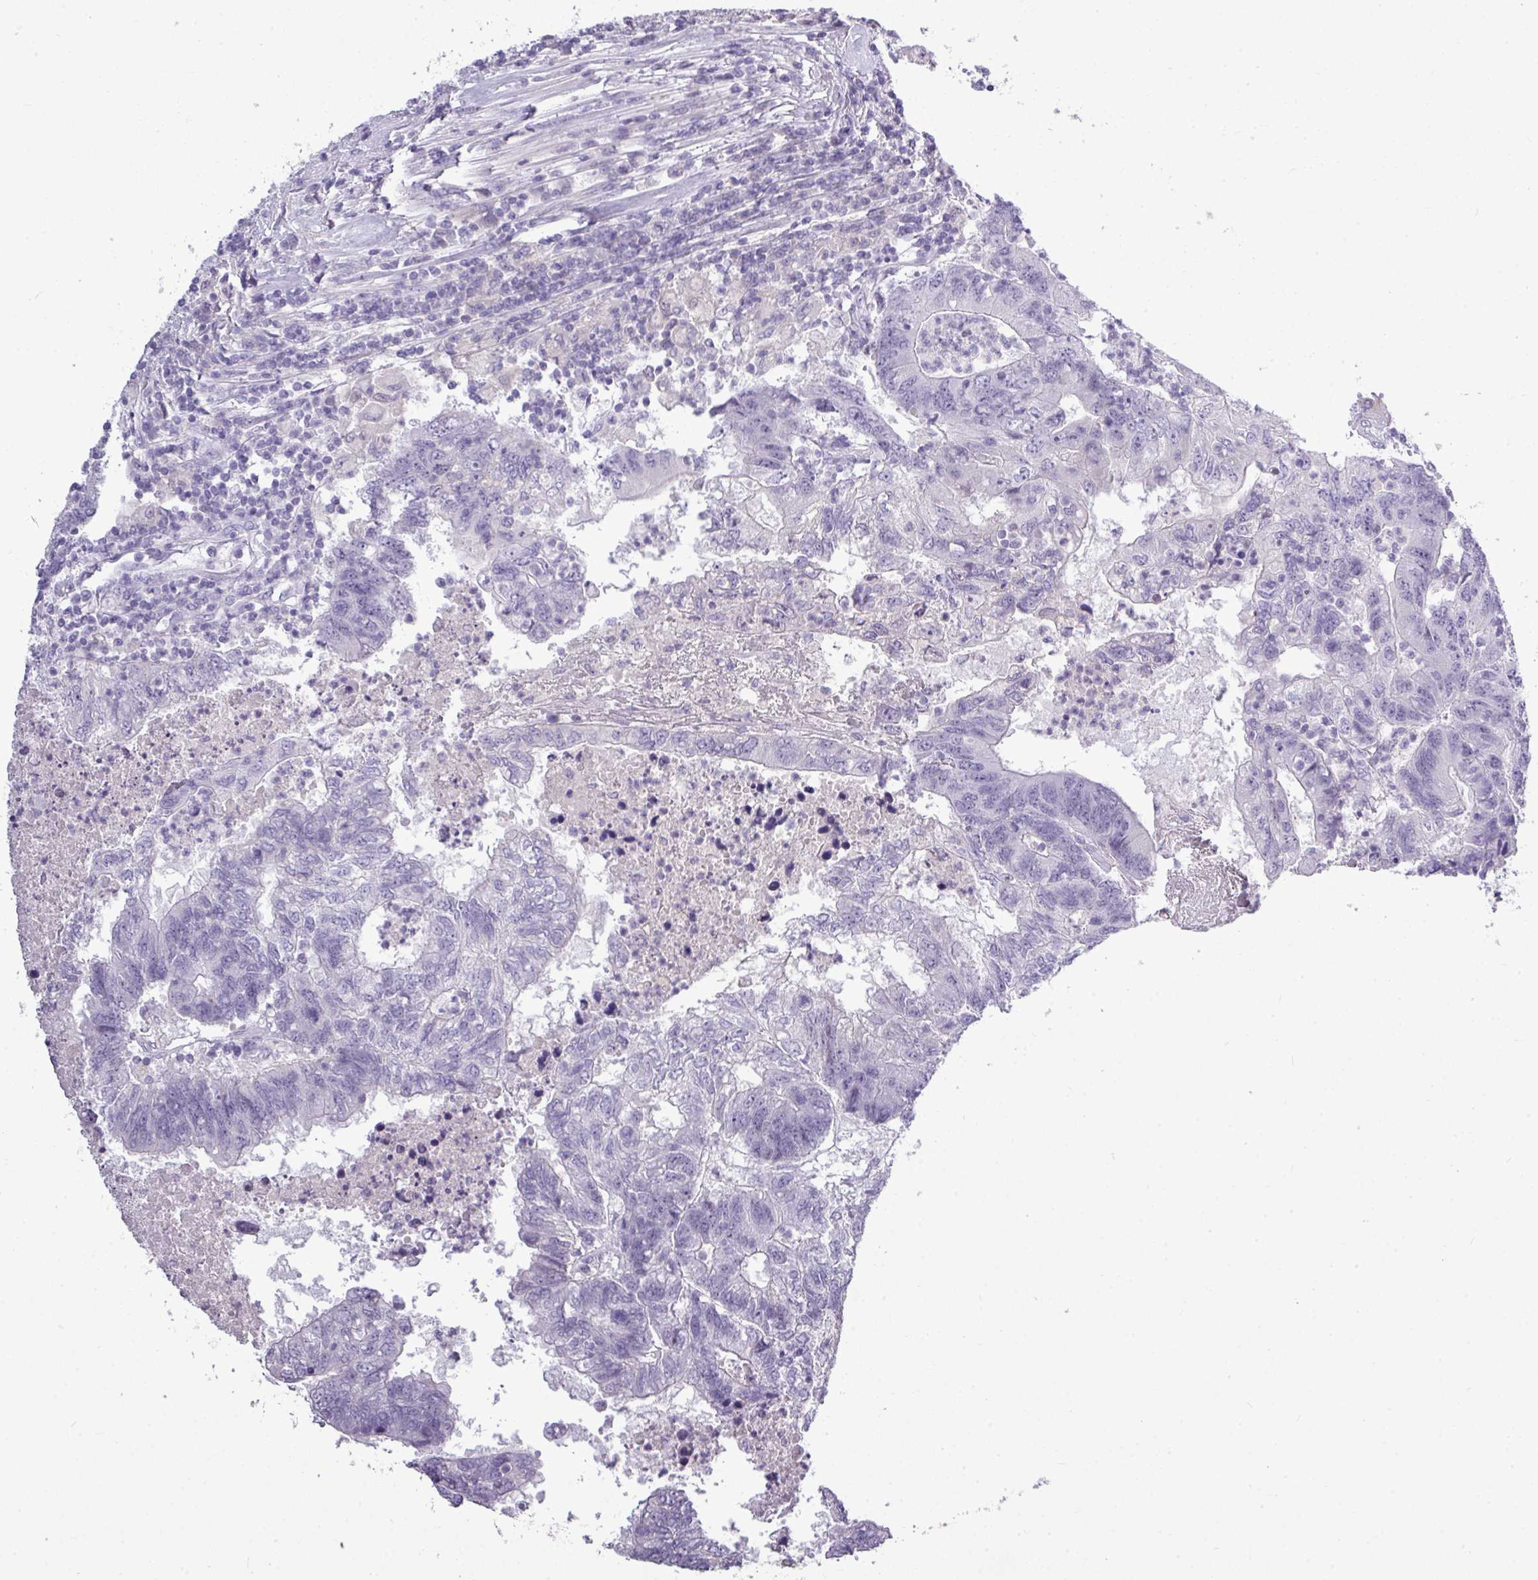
{"staining": {"intensity": "negative", "quantity": "none", "location": "none"}, "tissue": "colorectal cancer", "cell_type": "Tumor cells", "image_type": "cancer", "snomed": [{"axis": "morphology", "description": "Adenocarcinoma, NOS"}, {"axis": "topography", "description": "Colon"}], "caption": "IHC image of neoplastic tissue: human colorectal cancer stained with DAB reveals no significant protein staining in tumor cells.", "gene": "TMEM91", "patient": {"sex": "female", "age": 48}}